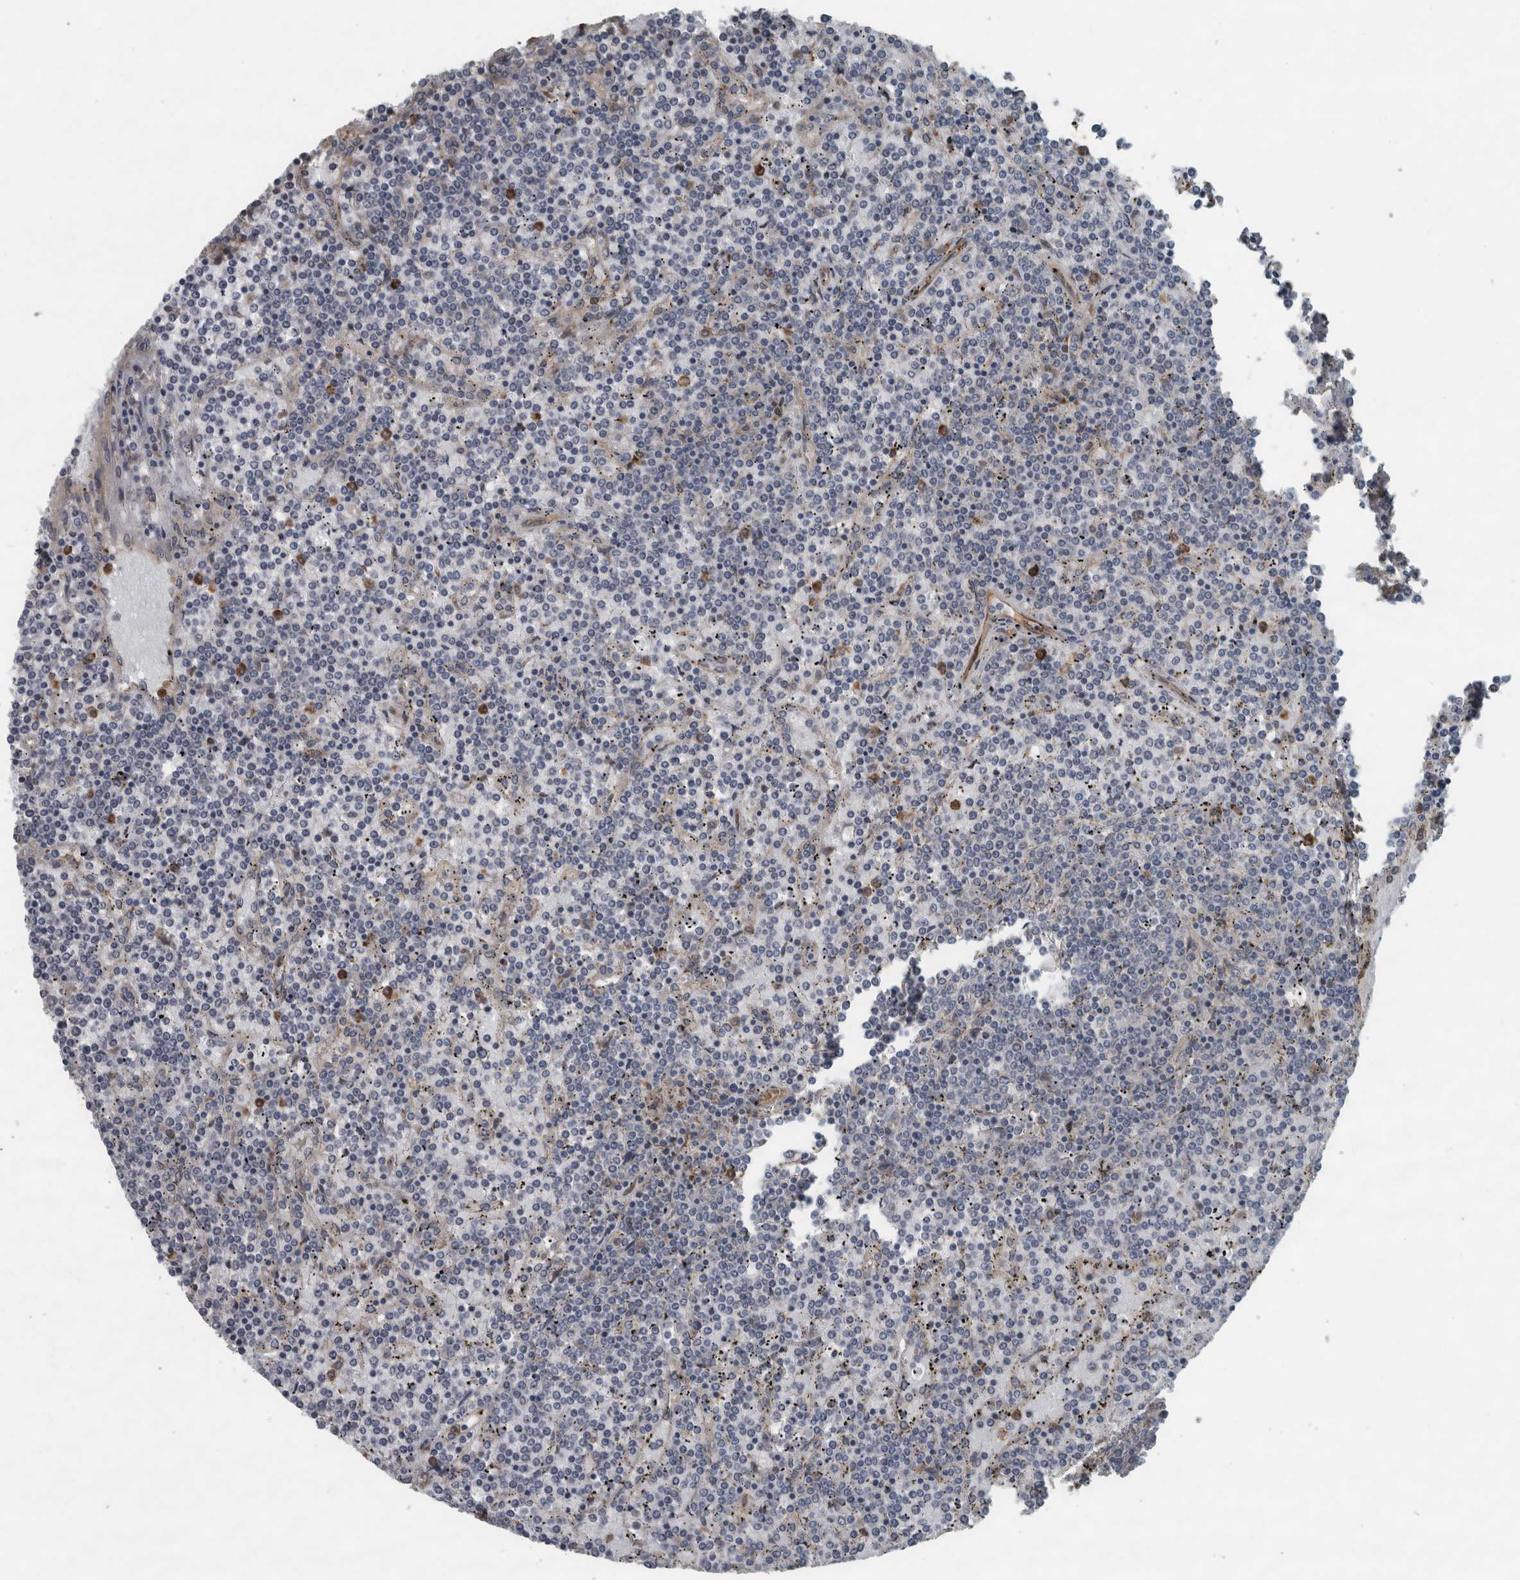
{"staining": {"intensity": "negative", "quantity": "none", "location": "none"}, "tissue": "lymphoma", "cell_type": "Tumor cells", "image_type": "cancer", "snomed": [{"axis": "morphology", "description": "Malignant lymphoma, non-Hodgkin's type, Low grade"}, {"axis": "topography", "description": "Spleen"}], "caption": "IHC of low-grade malignant lymphoma, non-Hodgkin's type shows no expression in tumor cells. The staining is performed using DAB (3,3'-diaminobenzidine) brown chromogen with nuclei counter-stained in using hematoxylin.", "gene": "EXOC8", "patient": {"sex": "female", "age": 19}}